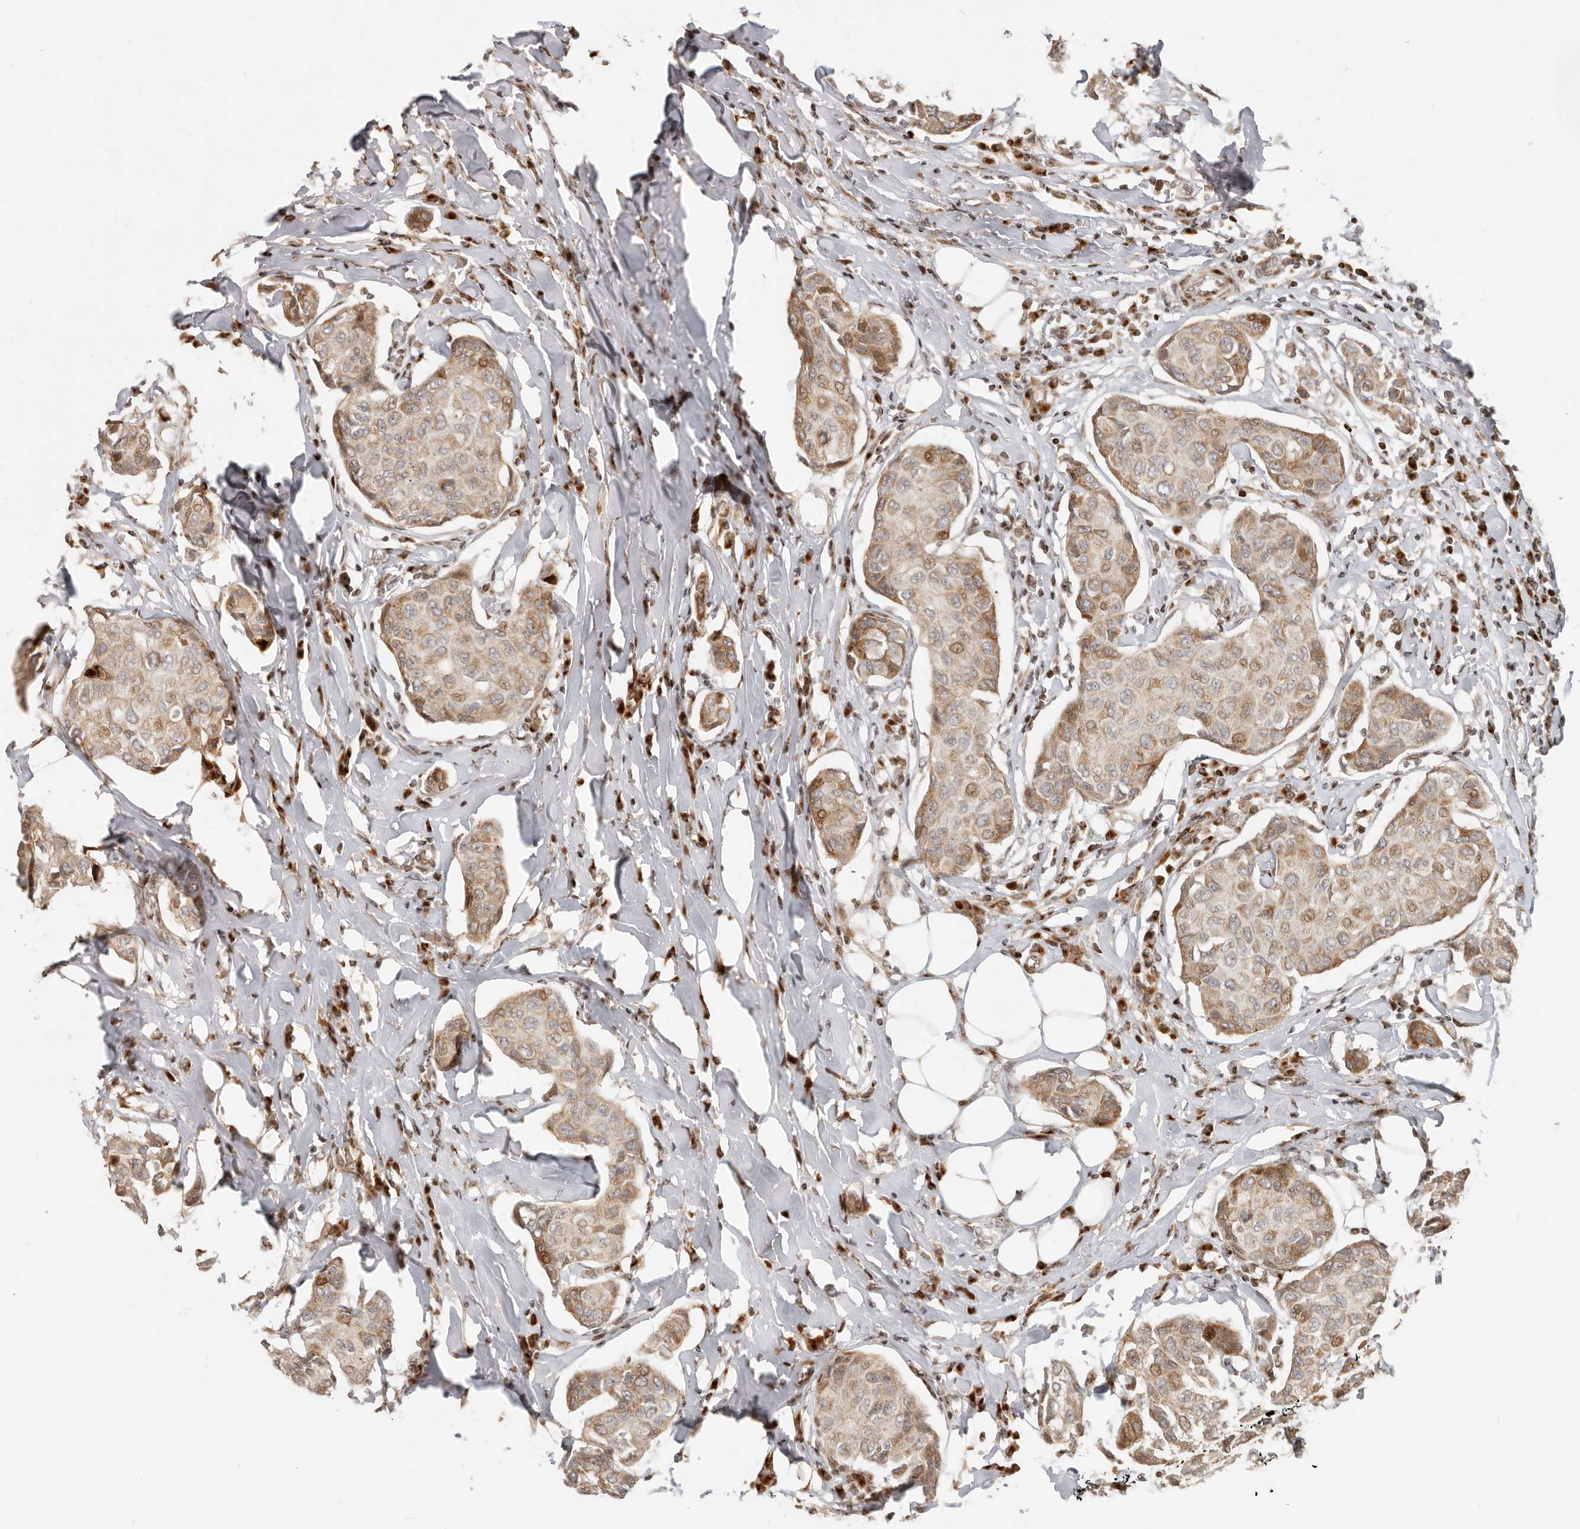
{"staining": {"intensity": "moderate", "quantity": ">75%", "location": "cytoplasmic/membranous,nuclear"}, "tissue": "breast cancer", "cell_type": "Tumor cells", "image_type": "cancer", "snomed": [{"axis": "morphology", "description": "Duct carcinoma"}, {"axis": "topography", "description": "Breast"}], "caption": "Immunohistochemical staining of breast cancer (invasive ductal carcinoma) demonstrates moderate cytoplasmic/membranous and nuclear protein staining in approximately >75% of tumor cells.", "gene": "TRIM4", "patient": {"sex": "female", "age": 80}}